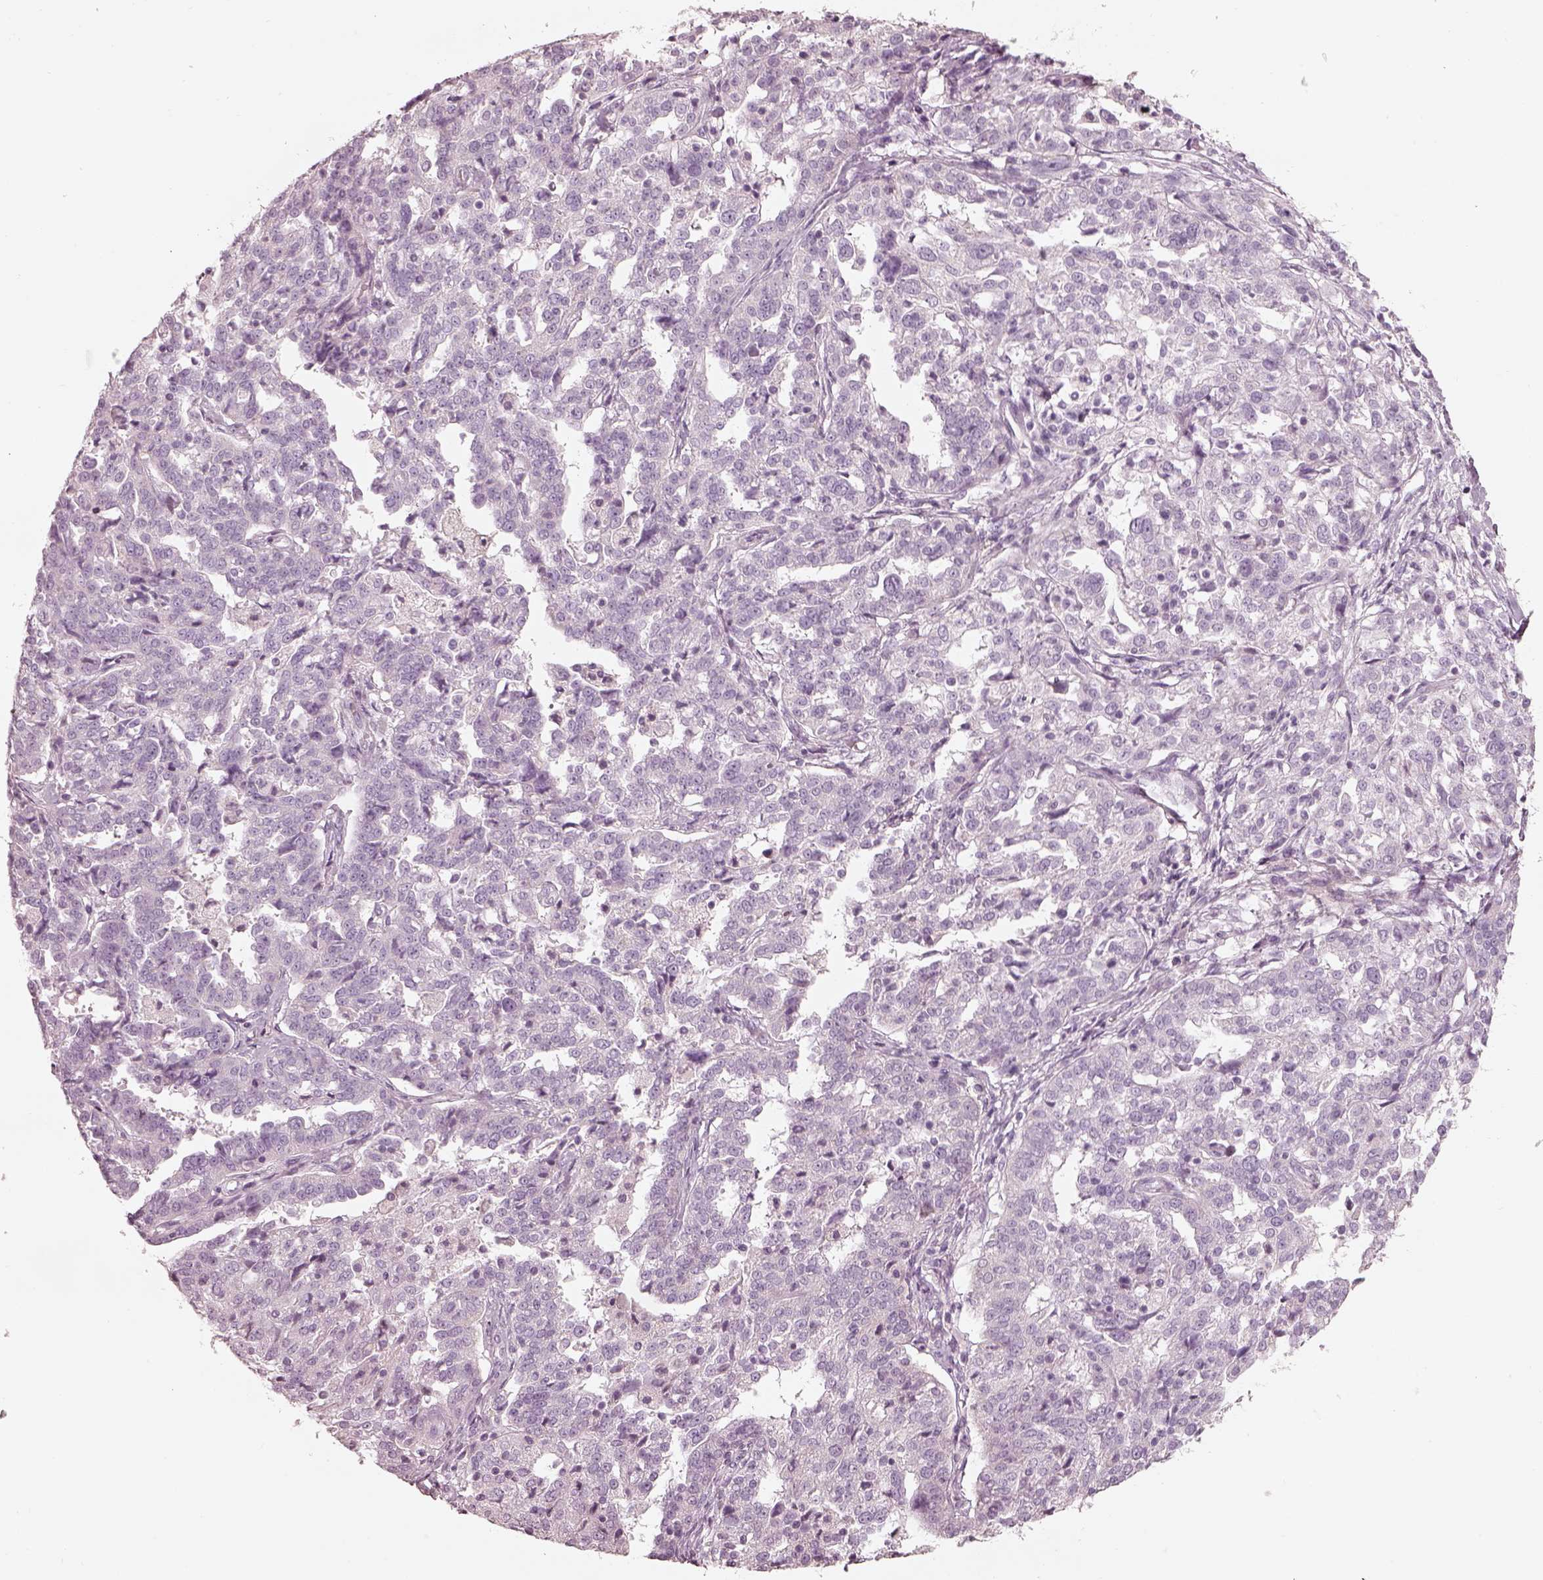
{"staining": {"intensity": "negative", "quantity": "none", "location": "none"}, "tissue": "ovarian cancer", "cell_type": "Tumor cells", "image_type": "cancer", "snomed": [{"axis": "morphology", "description": "Cystadenocarcinoma, serous, NOS"}, {"axis": "topography", "description": "Ovary"}], "caption": "DAB (3,3'-diaminobenzidine) immunohistochemical staining of serous cystadenocarcinoma (ovarian) displays no significant staining in tumor cells.", "gene": "RSPH9", "patient": {"sex": "female", "age": 67}}